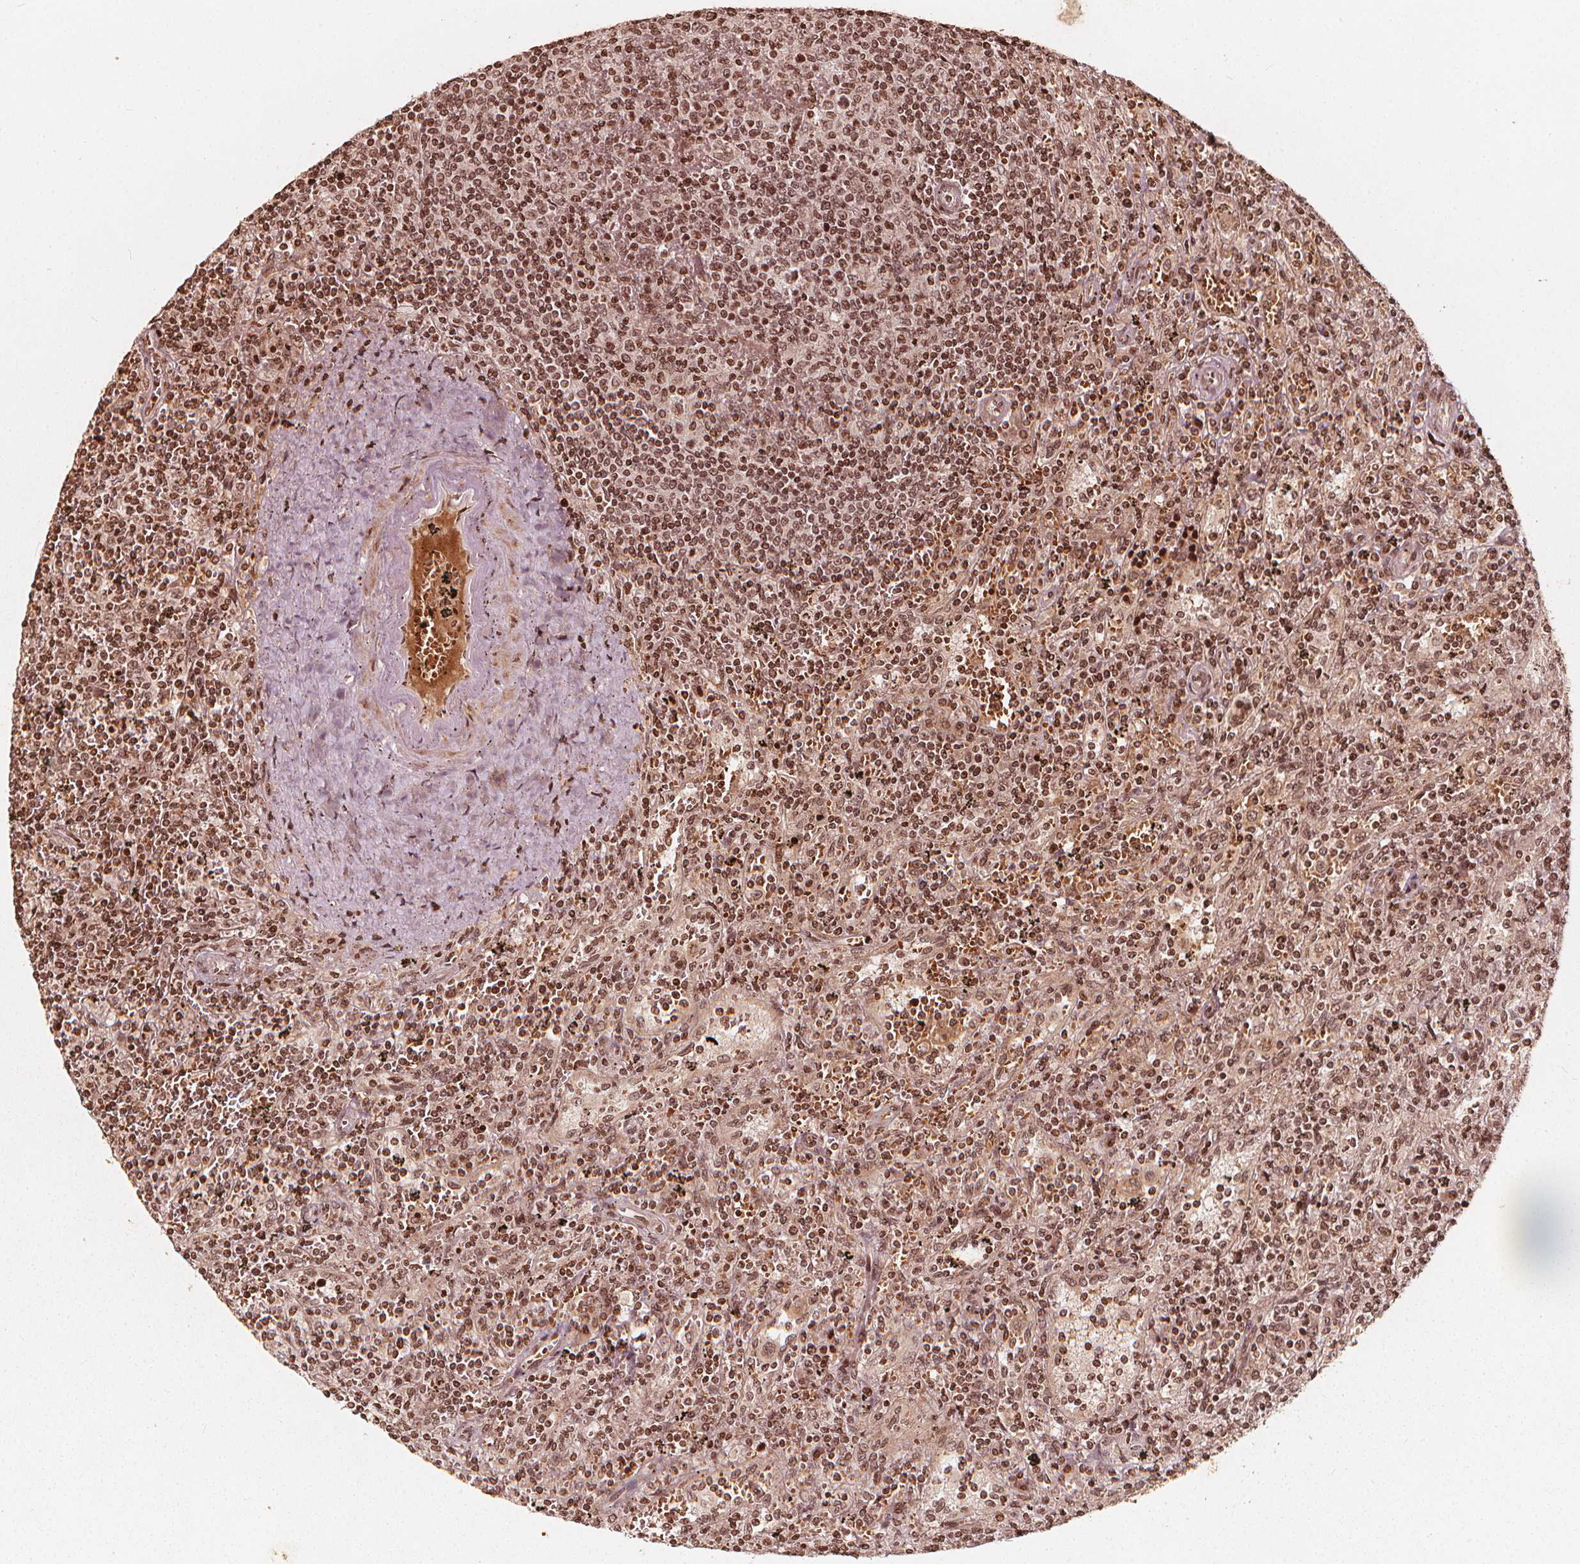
{"staining": {"intensity": "moderate", "quantity": ">75%", "location": "nuclear"}, "tissue": "lymphoma", "cell_type": "Tumor cells", "image_type": "cancer", "snomed": [{"axis": "morphology", "description": "Malignant lymphoma, non-Hodgkin's type, Low grade"}, {"axis": "topography", "description": "Spleen"}], "caption": "A micrograph showing moderate nuclear positivity in approximately >75% of tumor cells in malignant lymphoma, non-Hodgkin's type (low-grade), as visualized by brown immunohistochemical staining.", "gene": "H3C14", "patient": {"sex": "male", "age": 62}}